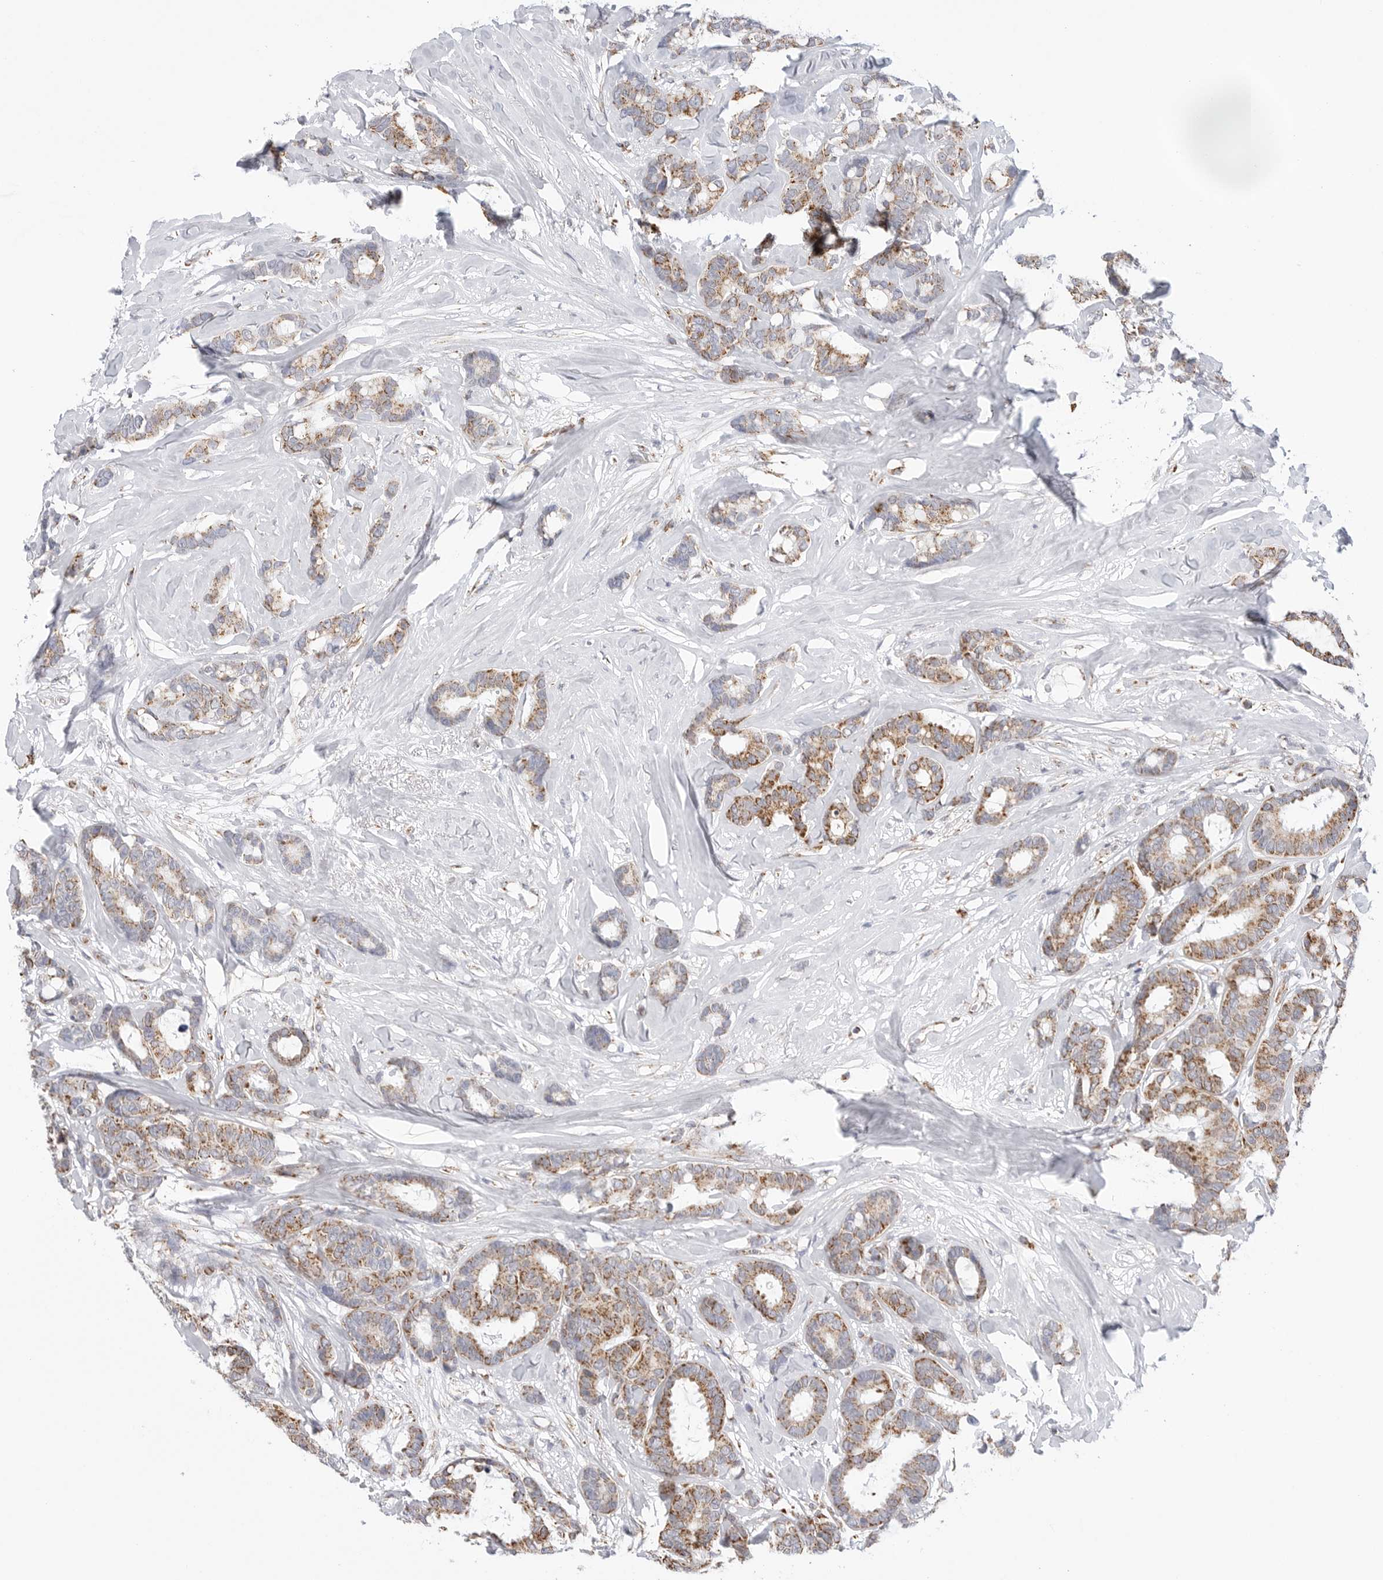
{"staining": {"intensity": "moderate", "quantity": ">75%", "location": "cytoplasmic/membranous"}, "tissue": "breast cancer", "cell_type": "Tumor cells", "image_type": "cancer", "snomed": [{"axis": "morphology", "description": "Duct carcinoma"}, {"axis": "topography", "description": "Breast"}], "caption": "DAB (3,3'-diaminobenzidine) immunohistochemical staining of breast intraductal carcinoma reveals moderate cytoplasmic/membranous protein staining in approximately >75% of tumor cells. (DAB (3,3'-diaminobenzidine) IHC with brightfield microscopy, high magnification).", "gene": "ATP5IF1", "patient": {"sex": "female", "age": 87}}